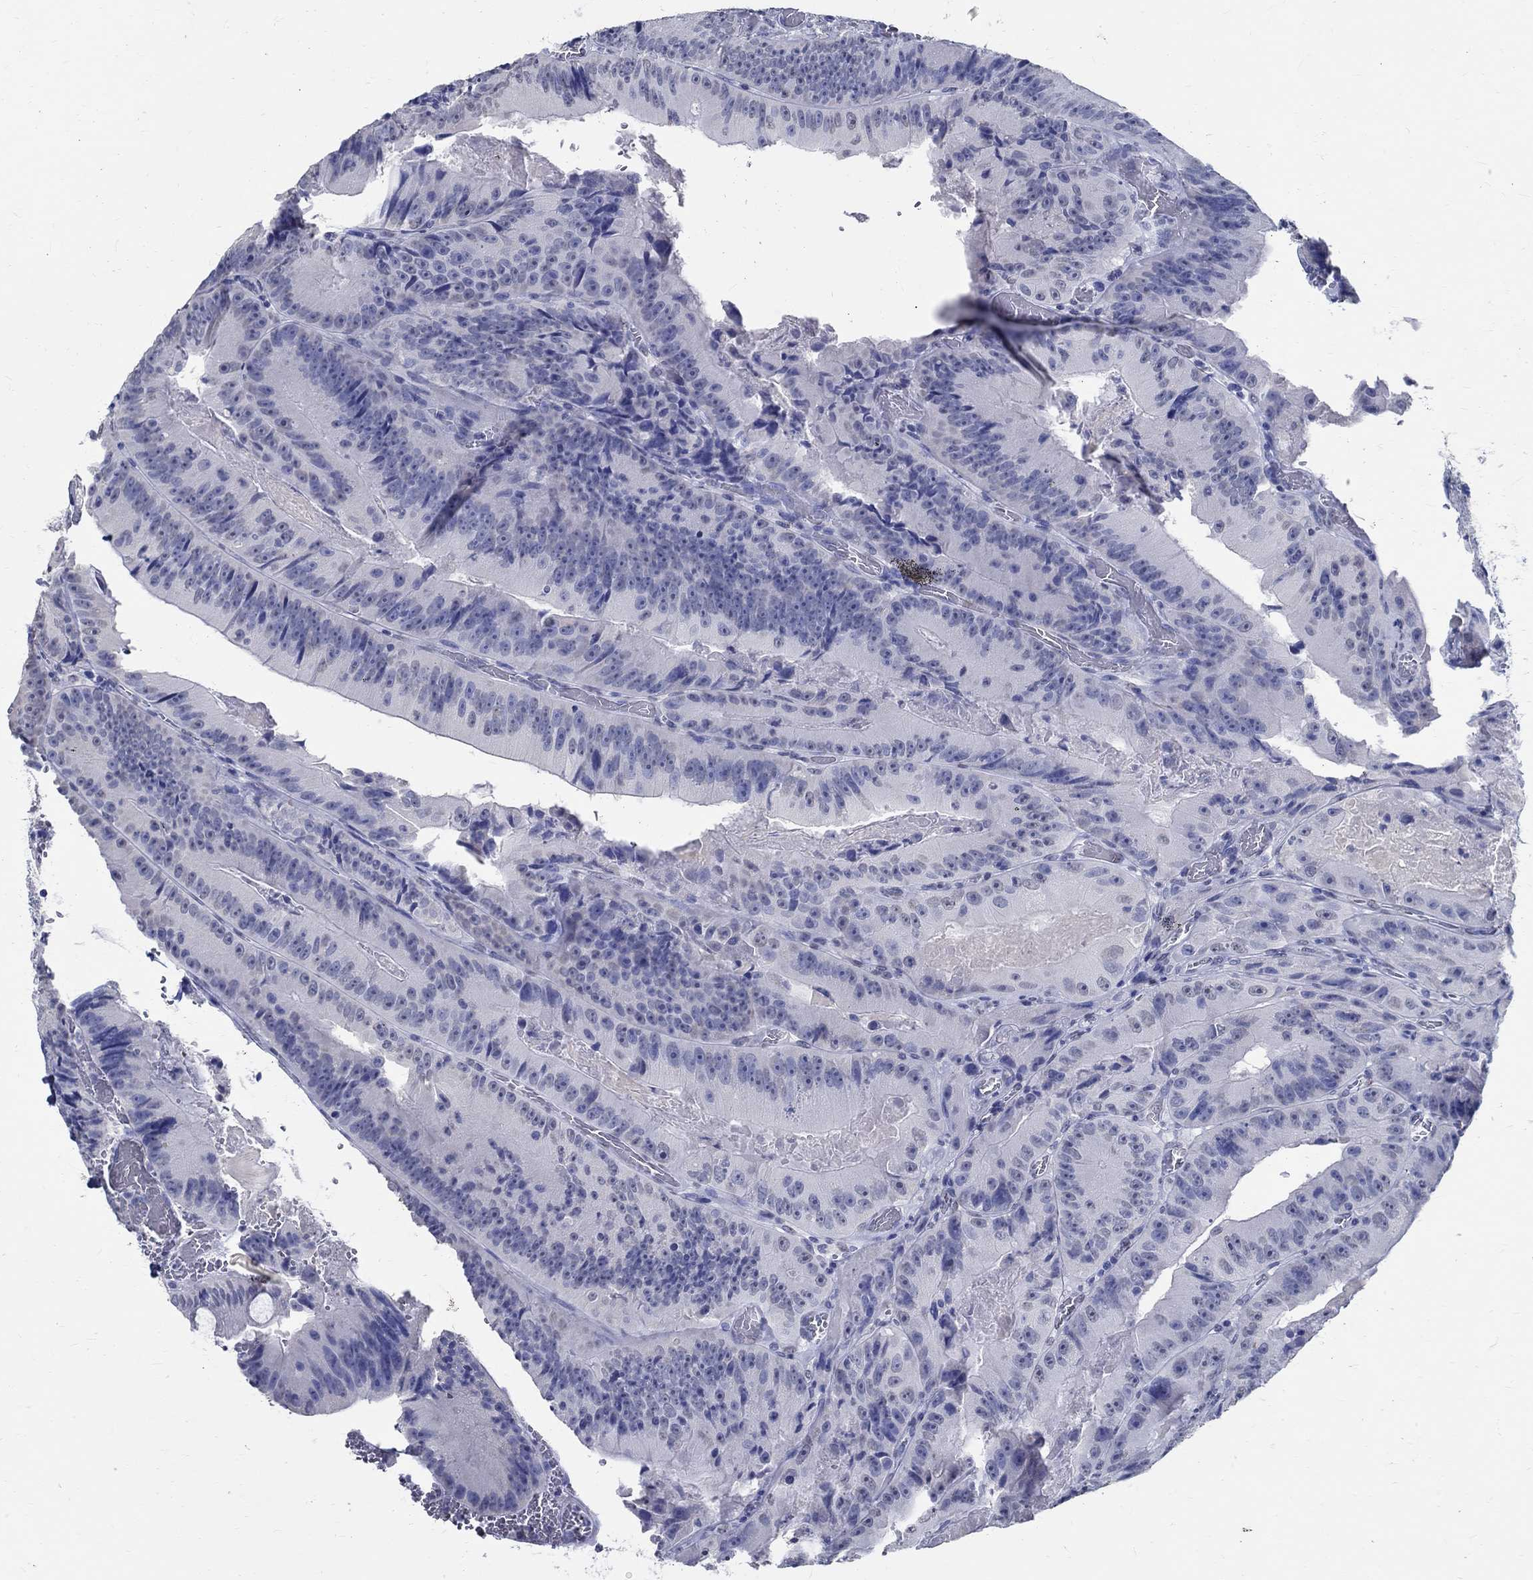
{"staining": {"intensity": "negative", "quantity": "none", "location": "none"}, "tissue": "colorectal cancer", "cell_type": "Tumor cells", "image_type": "cancer", "snomed": [{"axis": "morphology", "description": "Adenocarcinoma, NOS"}, {"axis": "topography", "description": "Colon"}], "caption": "Immunohistochemical staining of human colorectal cancer (adenocarcinoma) exhibits no significant positivity in tumor cells.", "gene": "TSPAN16", "patient": {"sex": "female", "age": 86}}